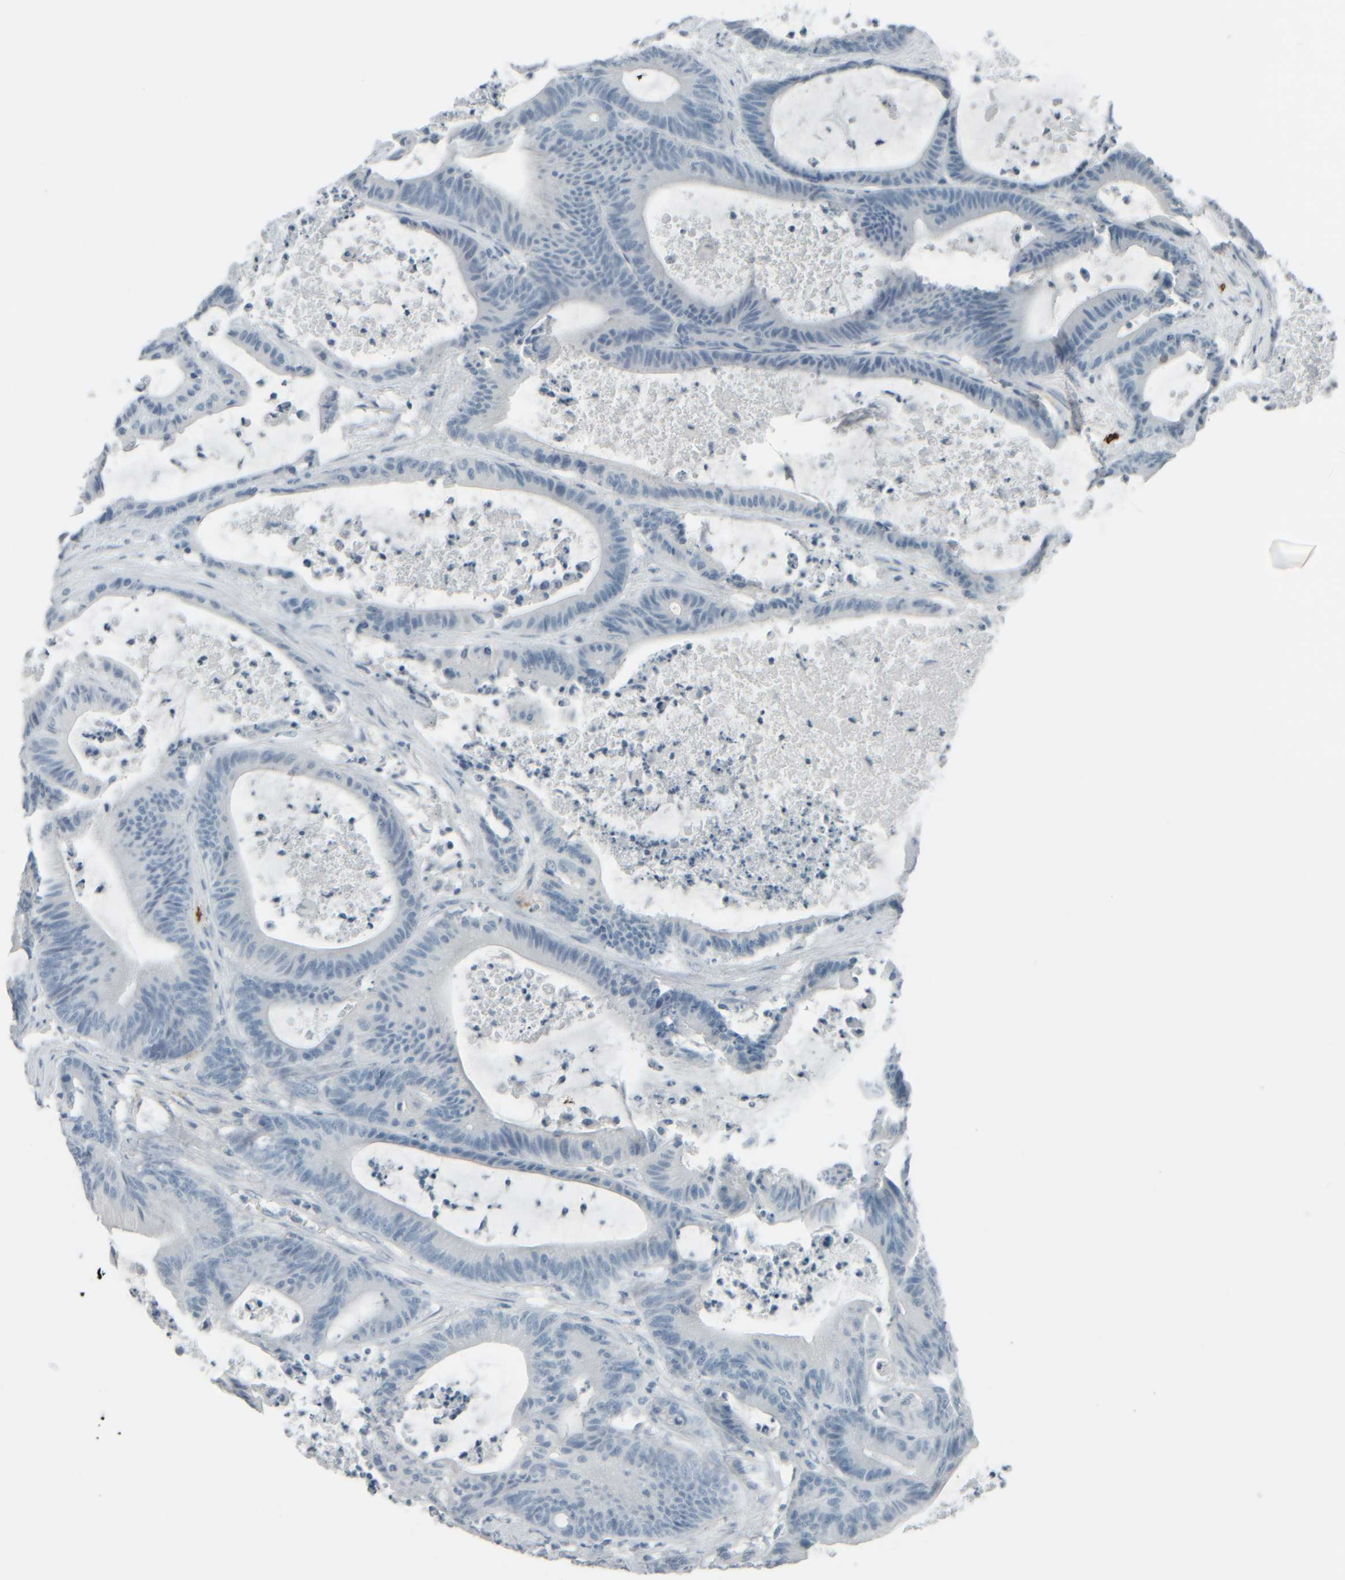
{"staining": {"intensity": "negative", "quantity": "none", "location": "none"}, "tissue": "colorectal cancer", "cell_type": "Tumor cells", "image_type": "cancer", "snomed": [{"axis": "morphology", "description": "Adenocarcinoma, NOS"}, {"axis": "topography", "description": "Colon"}], "caption": "High magnification brightfield microscopy of adenocarcinoma (colorectal) stained with DAB (3,3'-diaminobenzidine) (brown) and counterstained with hematoxylin (blue): tumor cells show no significant positivity.", "gene": "TPSAB1", "patient": {"sex": "female", "age": 84}}